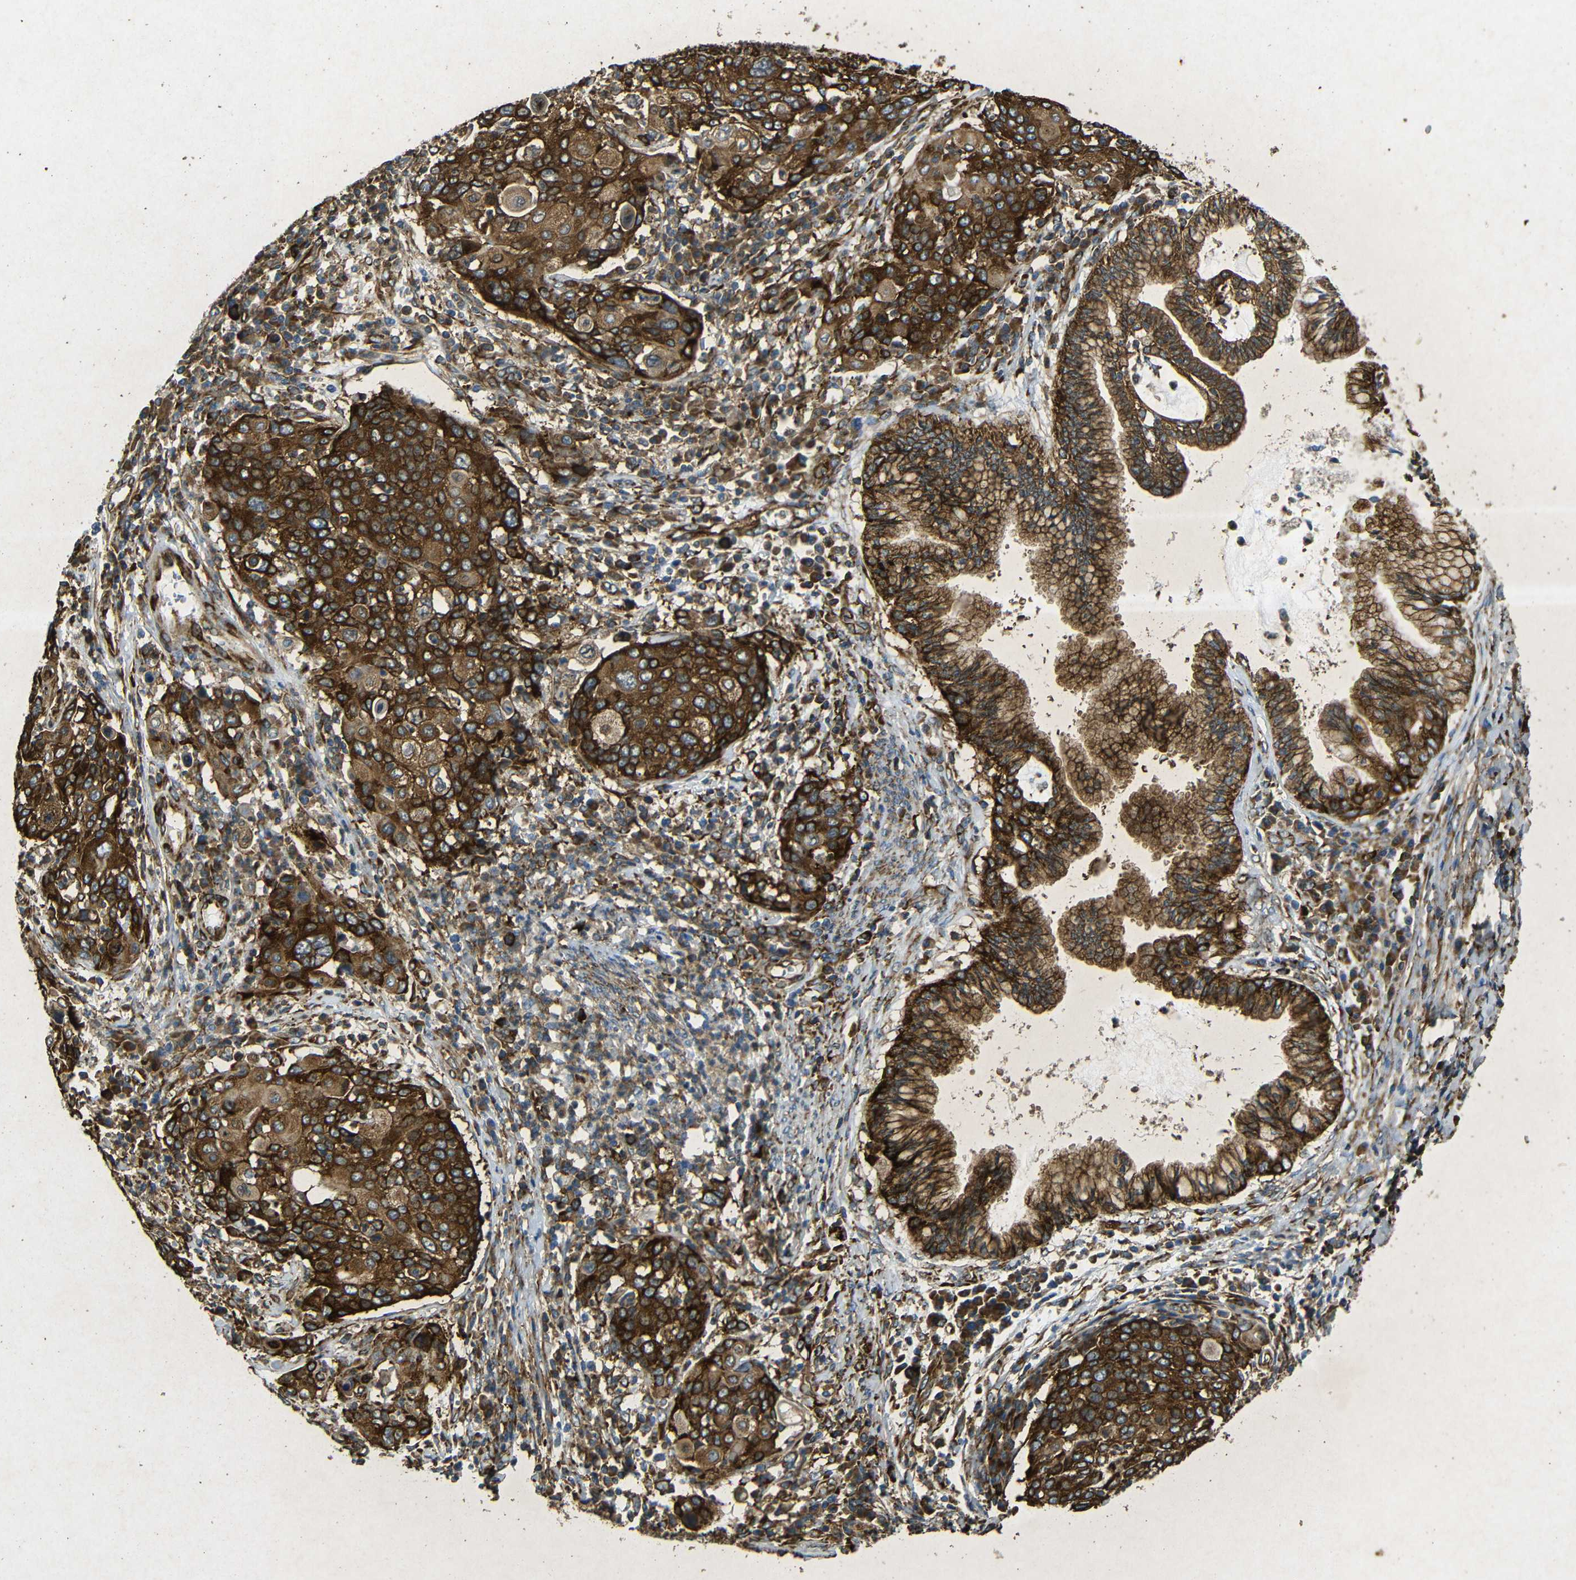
{"staining": {"intensity": "strong", "quantity": ">75%", "location": "cytoplasmic/membranous"}, "tissue": "cervical cancer", "cell_type": "Tumor cells", "image_type": "cancer", "snomed": [{"axis": "morphology", "description": "Squamous cell carcinoma, NOS"}, {"axis": "topography", "description": "Cervix"}], "caption": "Immunohistochemical staining of human squamous cell carcinoma (cervical) exhibits high levels of strong cytoplasmic/membranous protein positivity in approximately >75% of tumor cells.", "gene": "BTF3", "patient": {"sex": "female", "age": 40}}